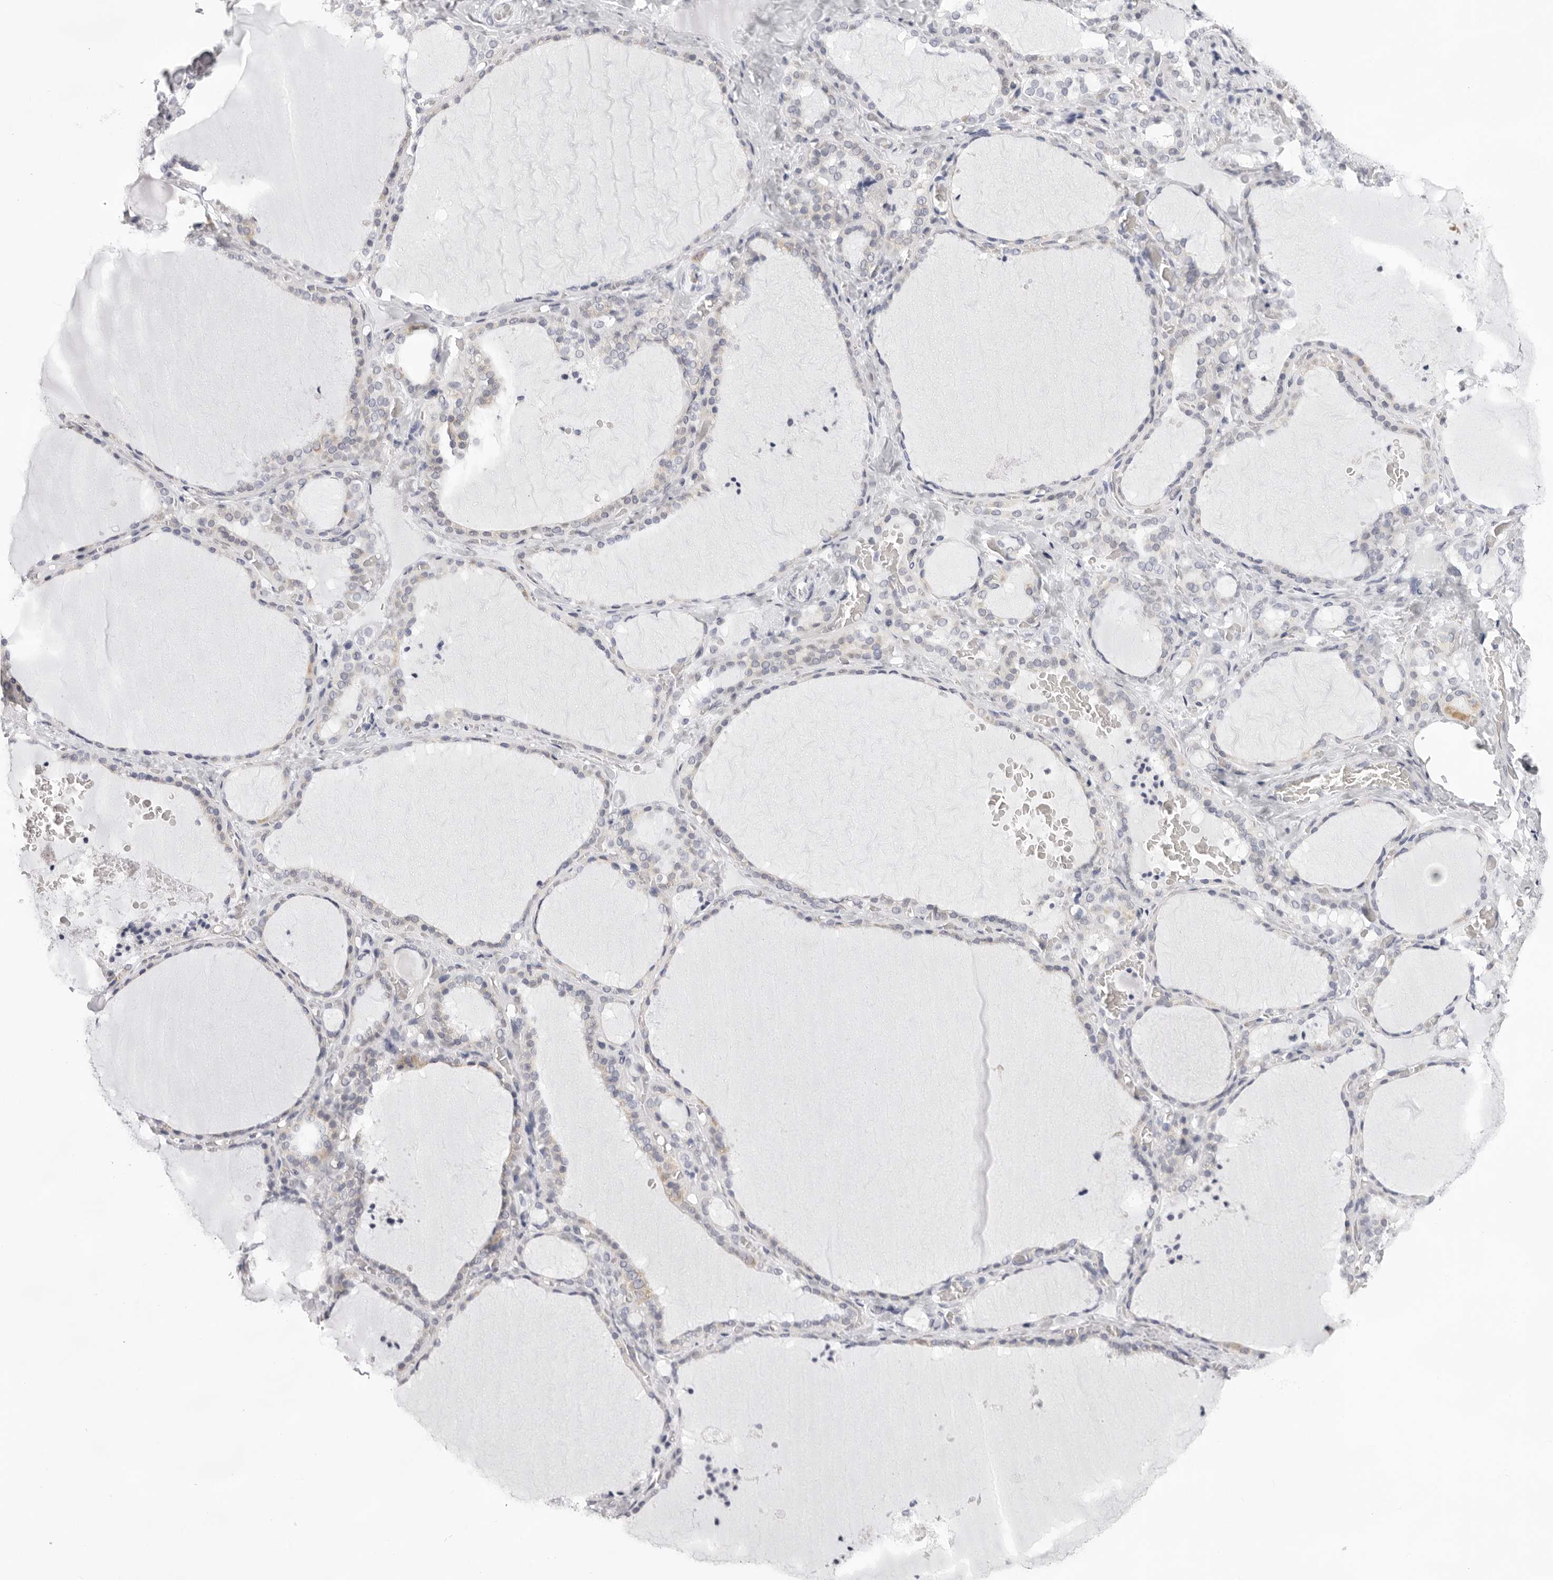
{"staining": {"intensity": "negative", "quantity": "none", "location": "none"}, "tissue": "thyroid gland", "cell_type": "Glandular cells", "image_type": "normal", "snomed": [{"axis": "morphology", "description": "Normal tissue, NOS"}, {"axis": "topography", "description": "Thyroid gland"}], "caption": "A high-resolution image shows immunohistochemistry staining of benign thyroid gland, which shows no significant positivity in glandular cells. (Stains: DAB IHC with hematoxylin counter stain, Microscopy: brightfield microscopy at high magnification).", "gene": "SMIM2", "patient": {"sex": "female", "age": 22}}